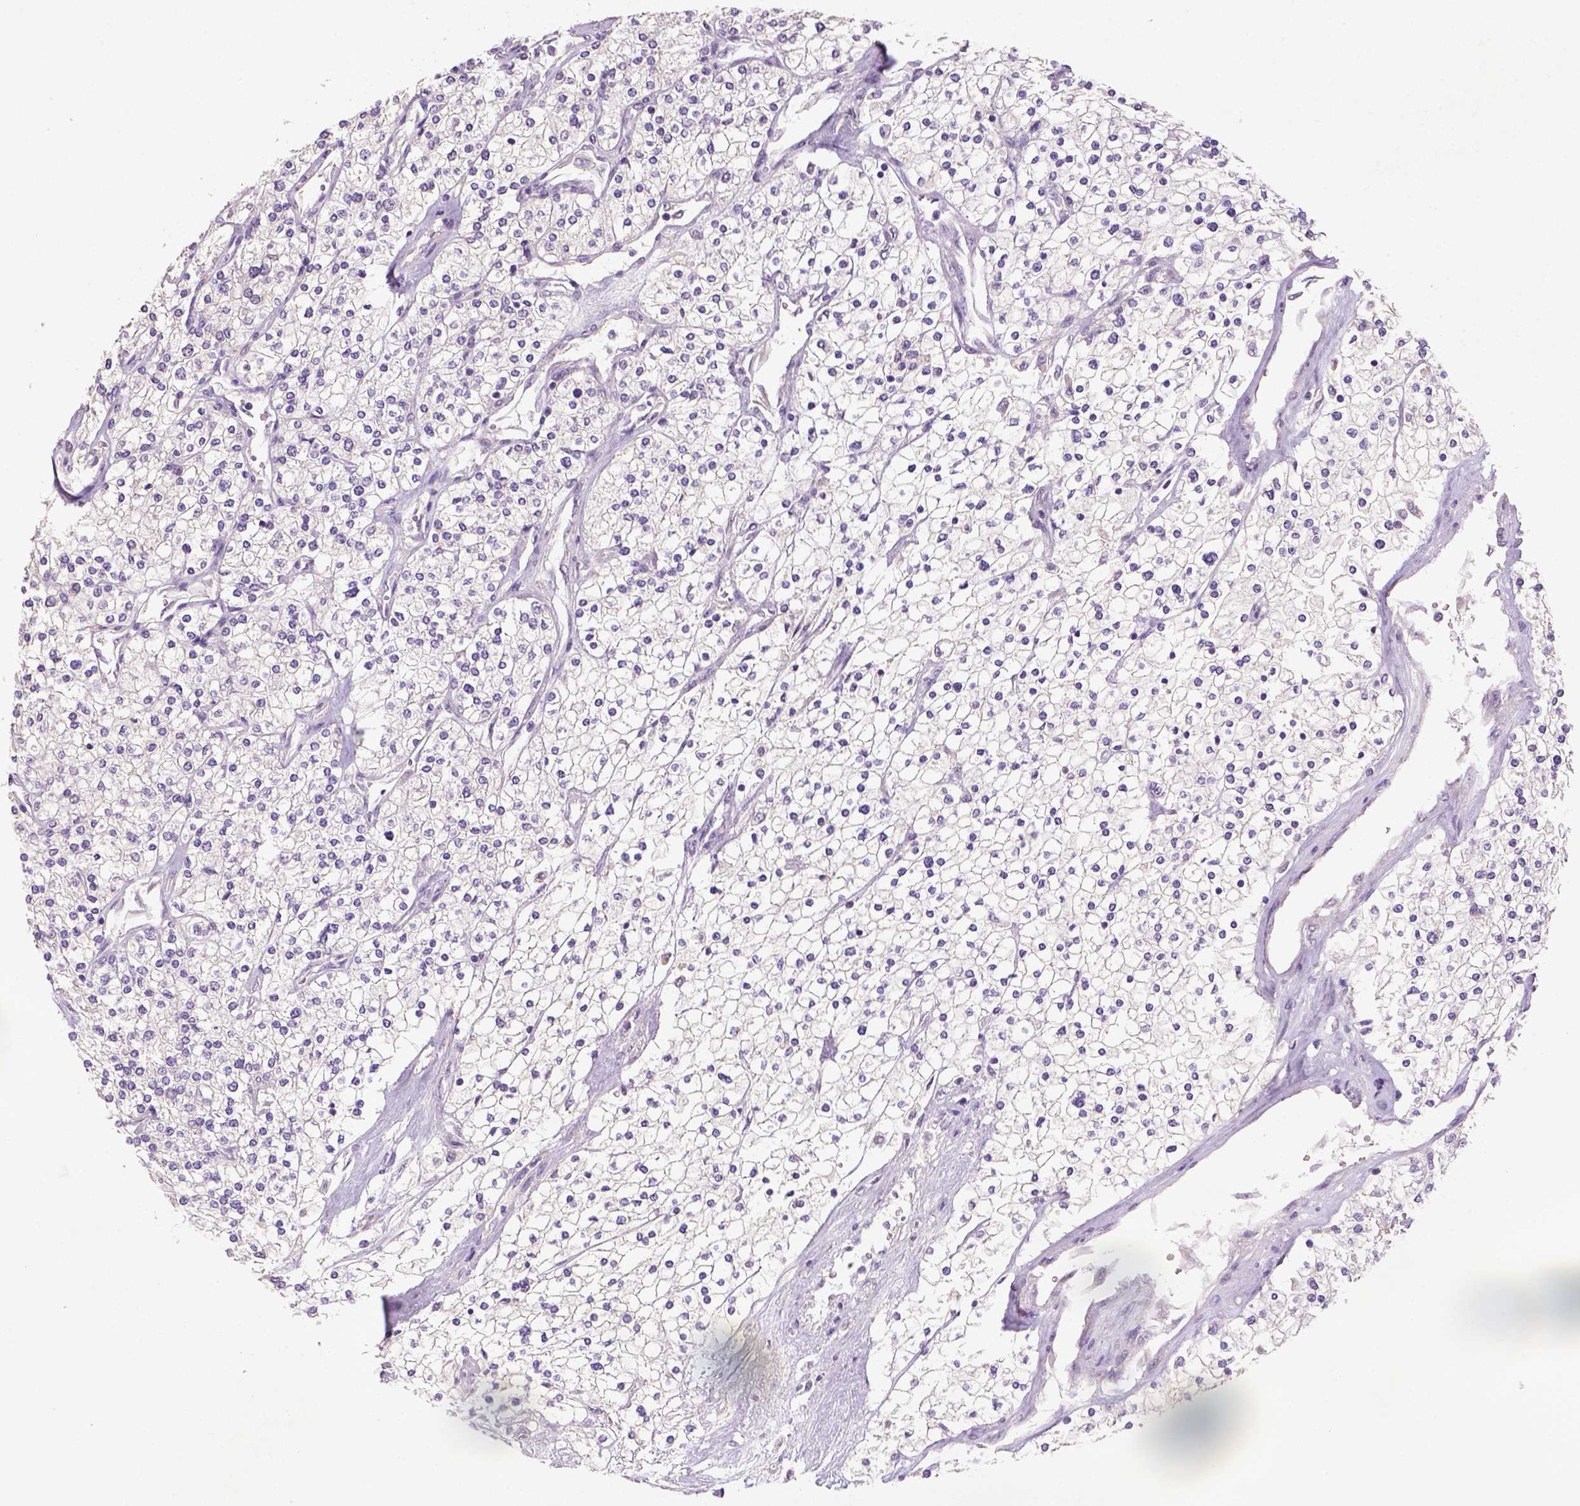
{"staining": {"intensity": "negative", "quantity": "none", "location": "none"}, "tissue": "renal cancer", "cell_type": "Tumor cells", "image_type": "cancer", "snomed": [{"axis": "morphology", "description": "Adenocarcinoma, NOS"}, {"axis": "topography", "description": "Kidney"}], "caption": "Micrograph shows no significant protein positivity in tumor cells of renal cancer.", "gene": "NLGN2", "patient": {"sex": "male", "age": 80}}